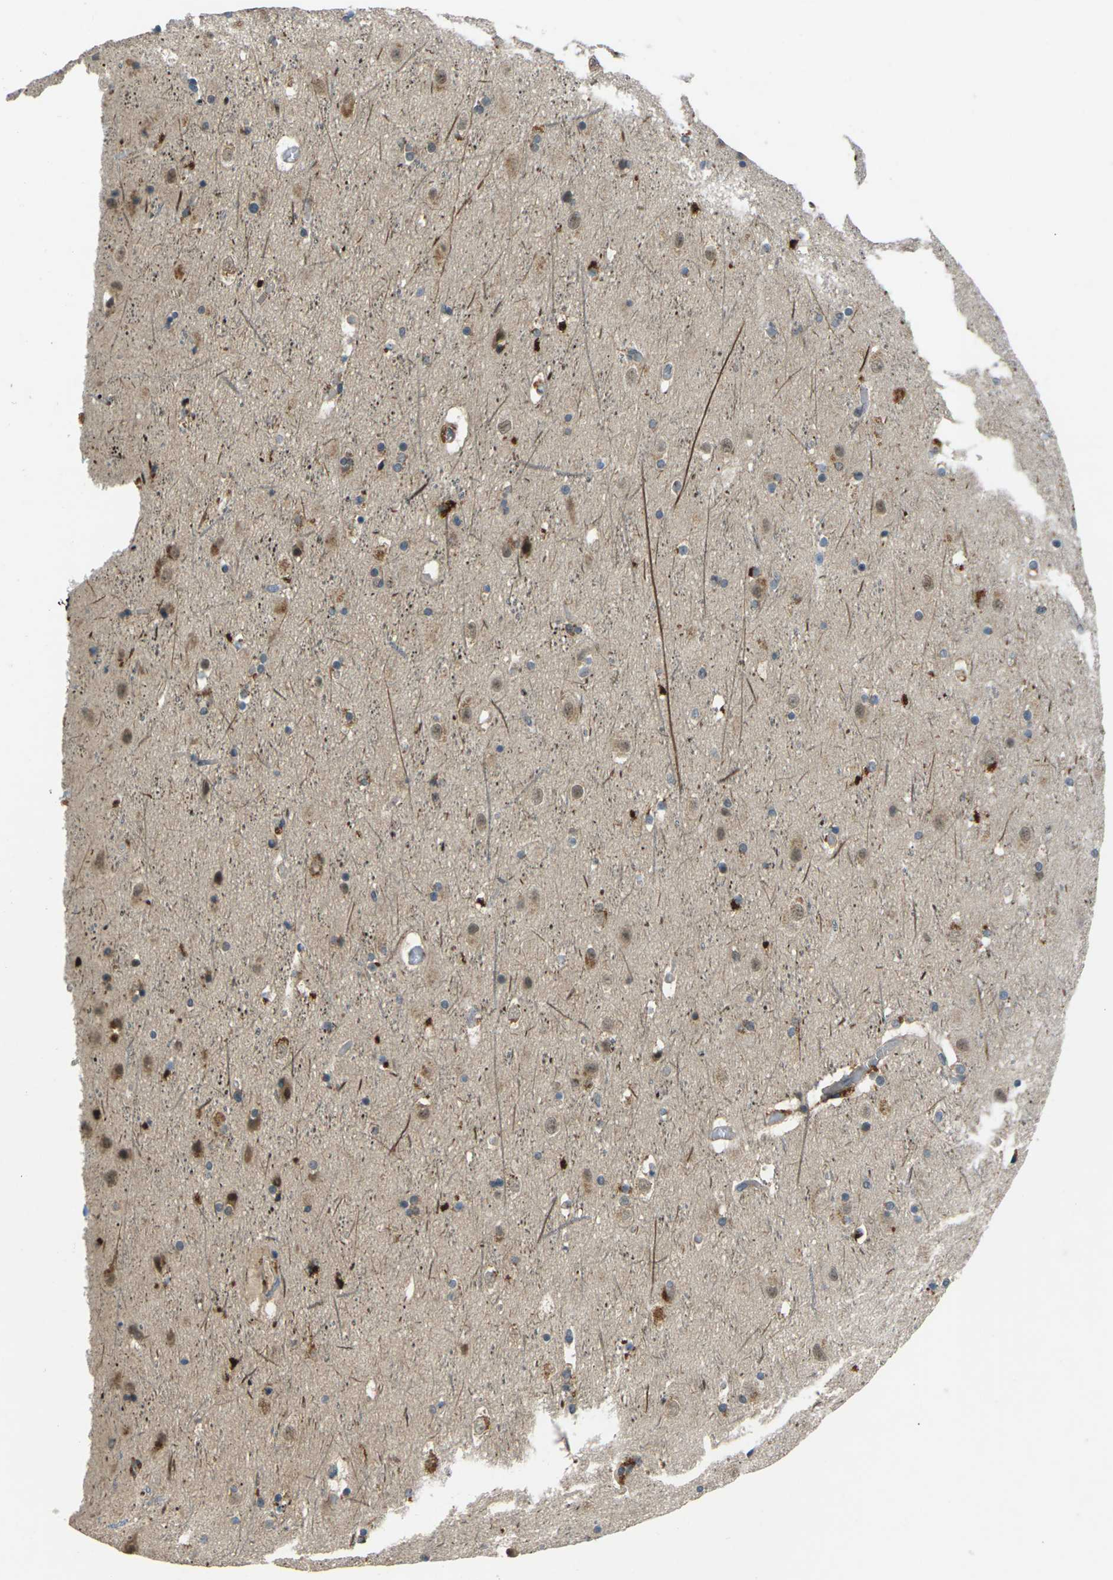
{"staining": {"intensity": "negative", "quantity": "none", "location": "none"}, "tissue": "cerebral cortex", "cell_type": "Endothelial cells", "image_type": "normal", "snomed": [{"axis": "morphology", "description": "Normal tissue, NOS"}, {"axis": "topography", "description": "Cerebral cortex"}], "caption": "The photomicrograph displays no significant staining in endothelial cells of cerebral cortex. (Brightfield microscopy of DAB (3,3'-diaminobenzidine) immunohistochemistry at high magnification).", "gene": "SLC31A2", "patient": {"sex": "male", "age": 45}}